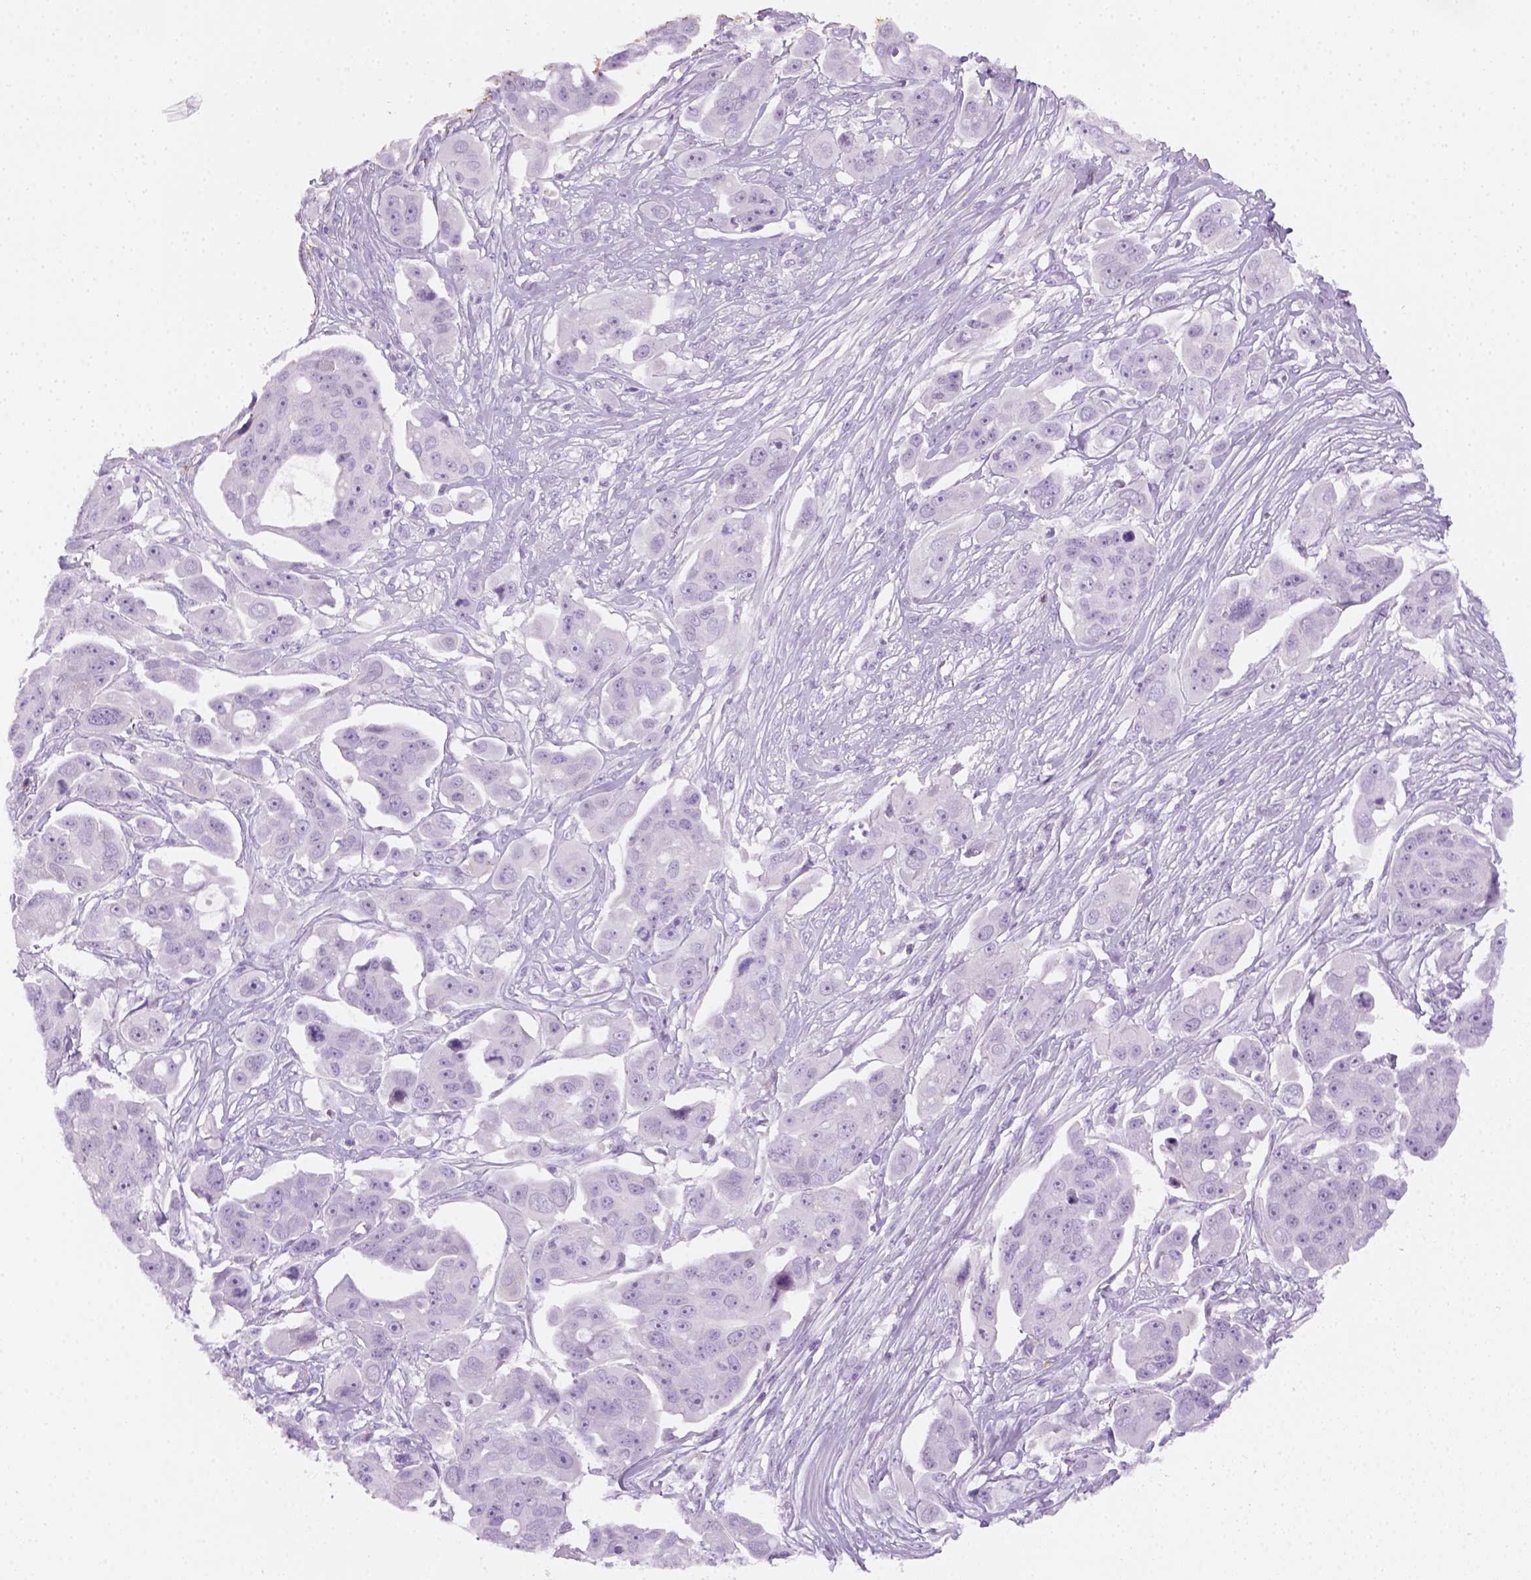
{"staining": {"intensity": "negative", "quantity": "none", "location": "none"}, "tissue": "ovarian cancer", "cell_type": "Tumor cells", "image_type": "cancer", "snomed": [{"axis": "morphology", "description": "Carcinoma, endometroid"}, {"axis": "topography", "description": "Ovary"}], "caption": "Immunohistochemistry photomicrograph of neoplastic tissue: ovarian endometroid carcinoma stained with DAB (3,3'-diaminobenzidine) demonstrates no significant protein staining in tumor cells.", "gene": "AQP3", "patient": {"sex": "female", "age": 70}}